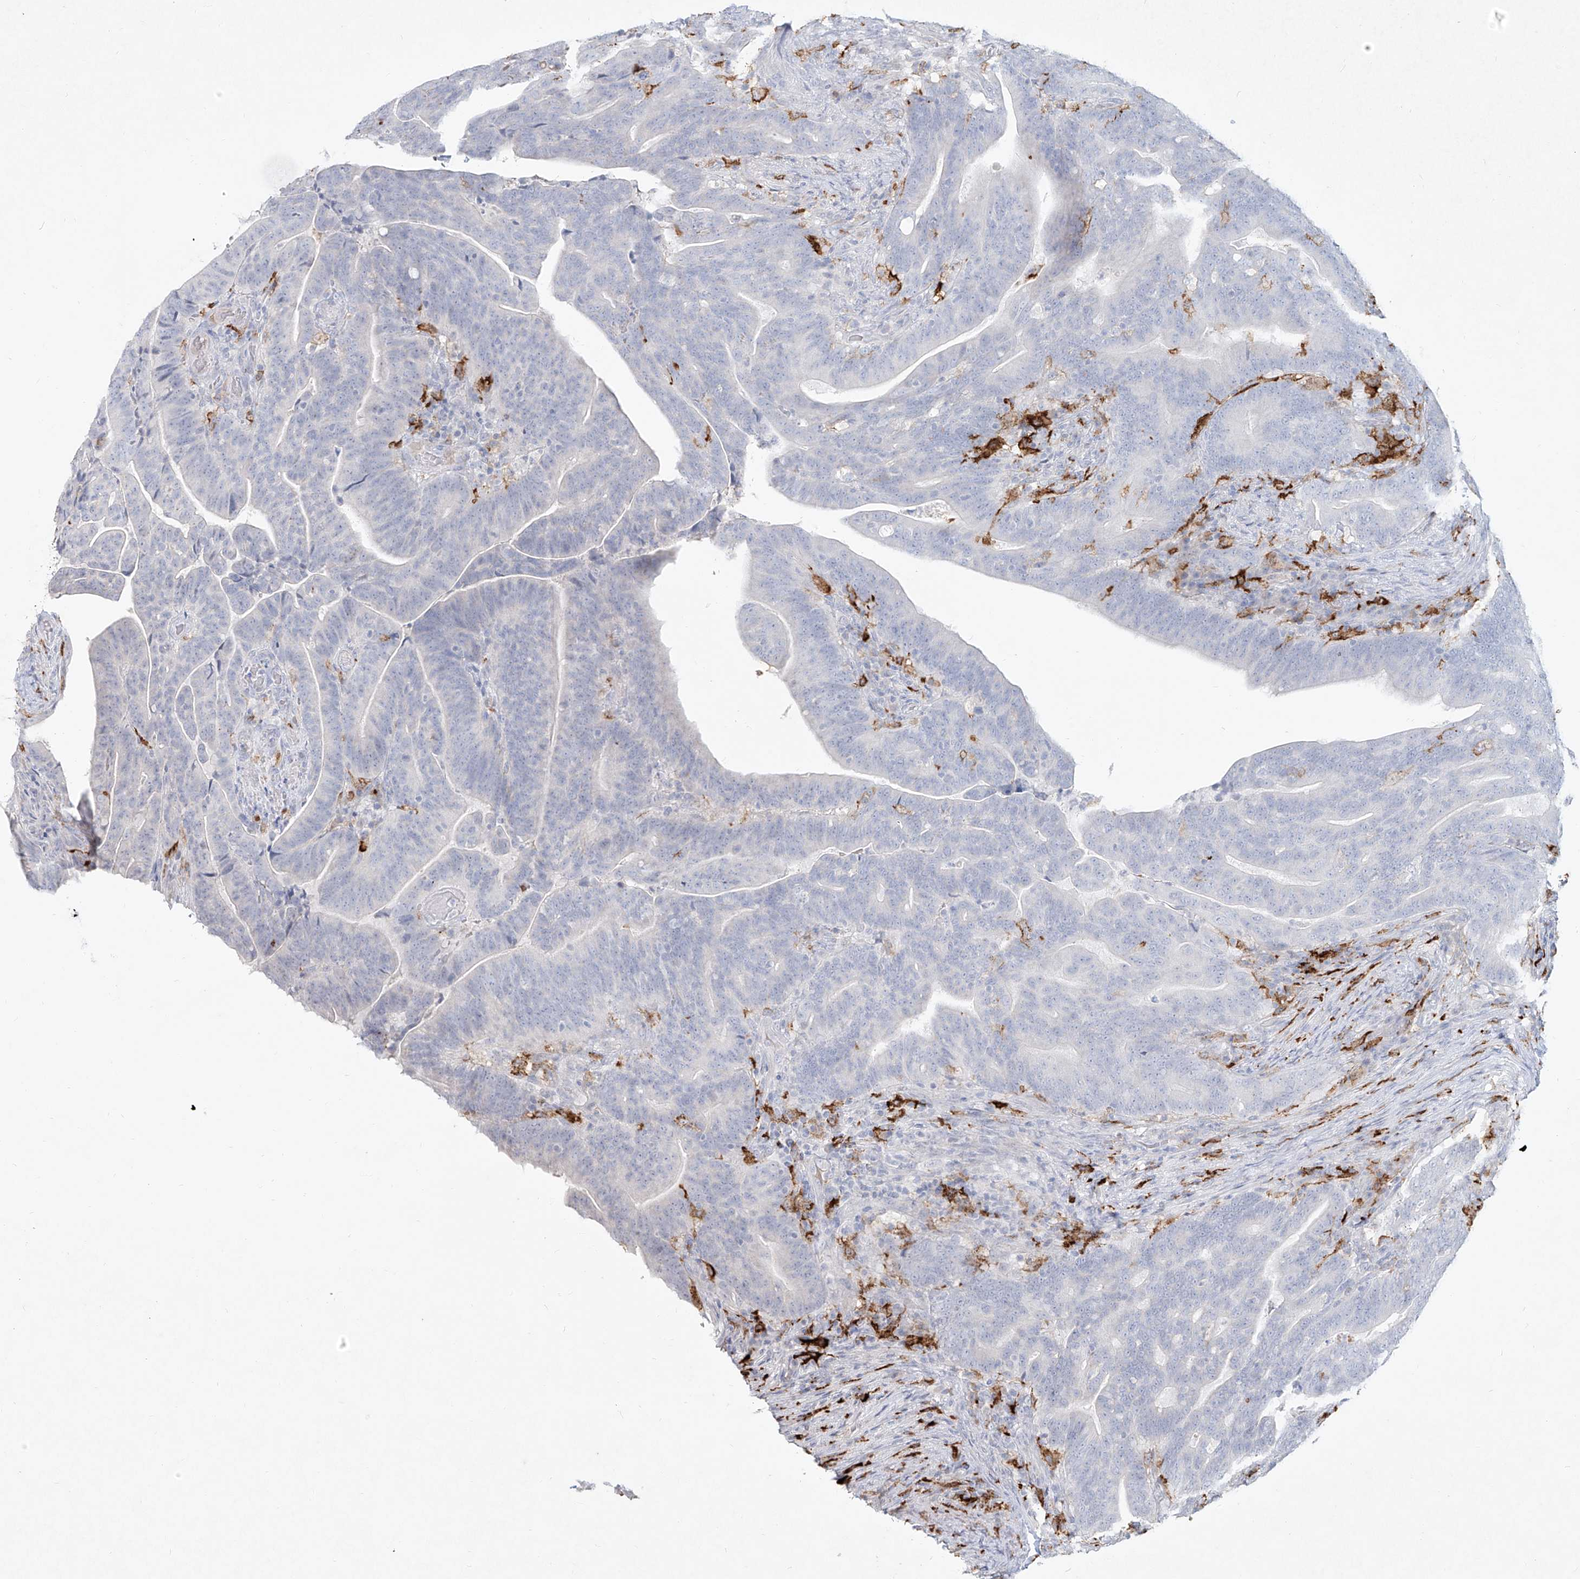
{"staining": {"intensity": "negative", "quantity": "none", "location": "none"}, "tissue": "colorectal cancer", "cell_type": "Tumor cells", "image_type": "cancer", "snomed": [{"axis": "morphology", "description": "Normal tissue, NOS"}, {"axis": "morphology", "description": "Adenocarcinoma, NOS"}, {"axis": "topography", "description": "Colon"}], "caption": "Immunohistochemistry image of human adenocarcinoma (colorectal) stained for a protein (brown), which displays no staining in tumor cells.", "gene": "CD209", "patient": {"sex": "female", "age": 66}}